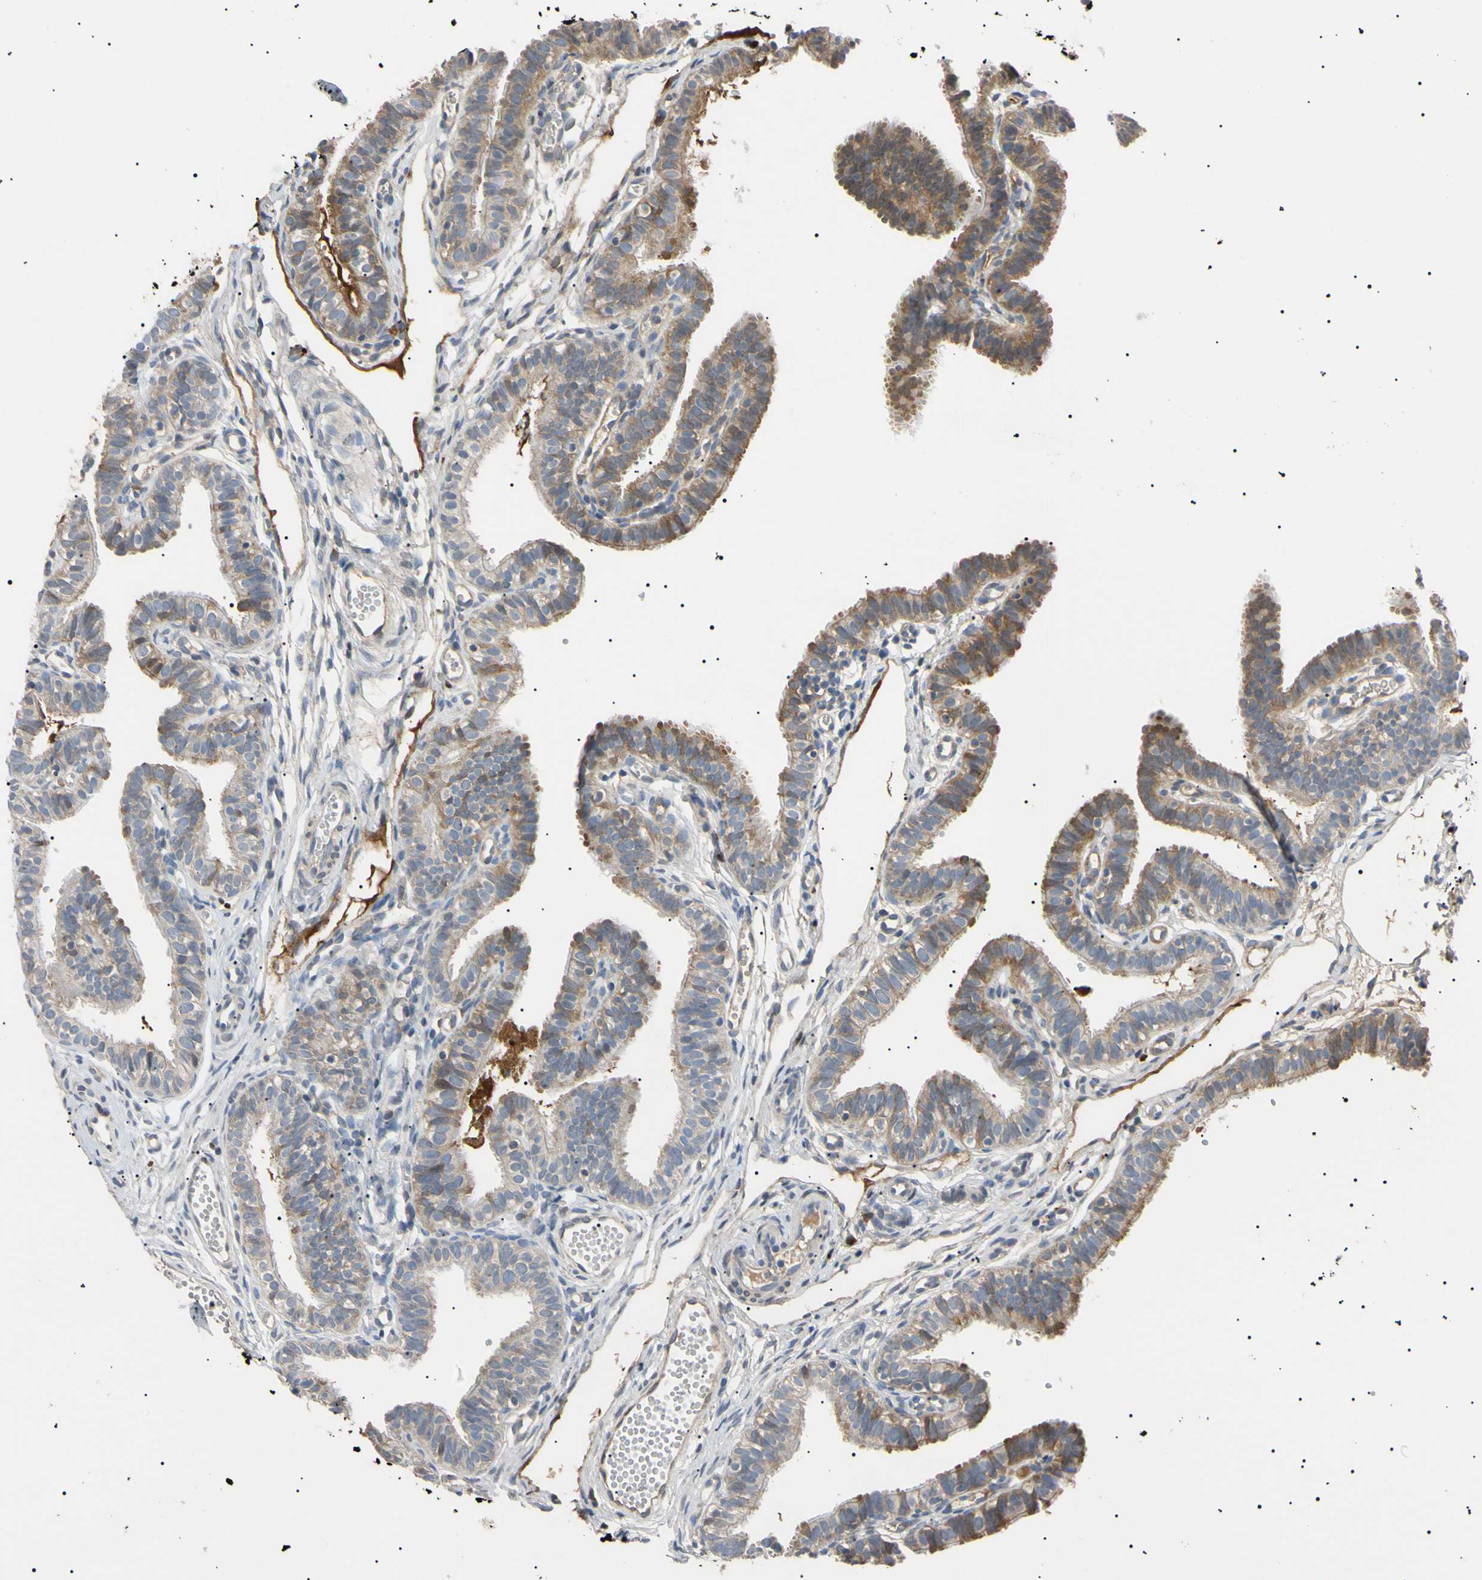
{"staining": {"intensity": "moderate", "quantity": "<25%", "location": "cytoplasmic/membranous"}, "tissue": "fallopian tube", "cell_type": "Glandular cells", "image_type": "normal", "snomed": [{"axis": "morphology", "description": "Normal tissue, NOS"}, {"axis": "topography", "description": "Fallopian tube"}, {"axis": "topography", "description": "Placenta"}], "caption": "The histopathology image demonstrates staining of unremarkable fallopian tube, revealing moderate cytoplasmic/membranous protein expression (brown color) within glandular cells. The staining was performed using DAB (3,3'-diaminobenzidine) to visualize the protein expression in brown, while the nuclei were stained in blue with hematoxylin (Magnification: 20x).", "gene": "CGB3", "patient": {"sex": "female", "age": 34}}